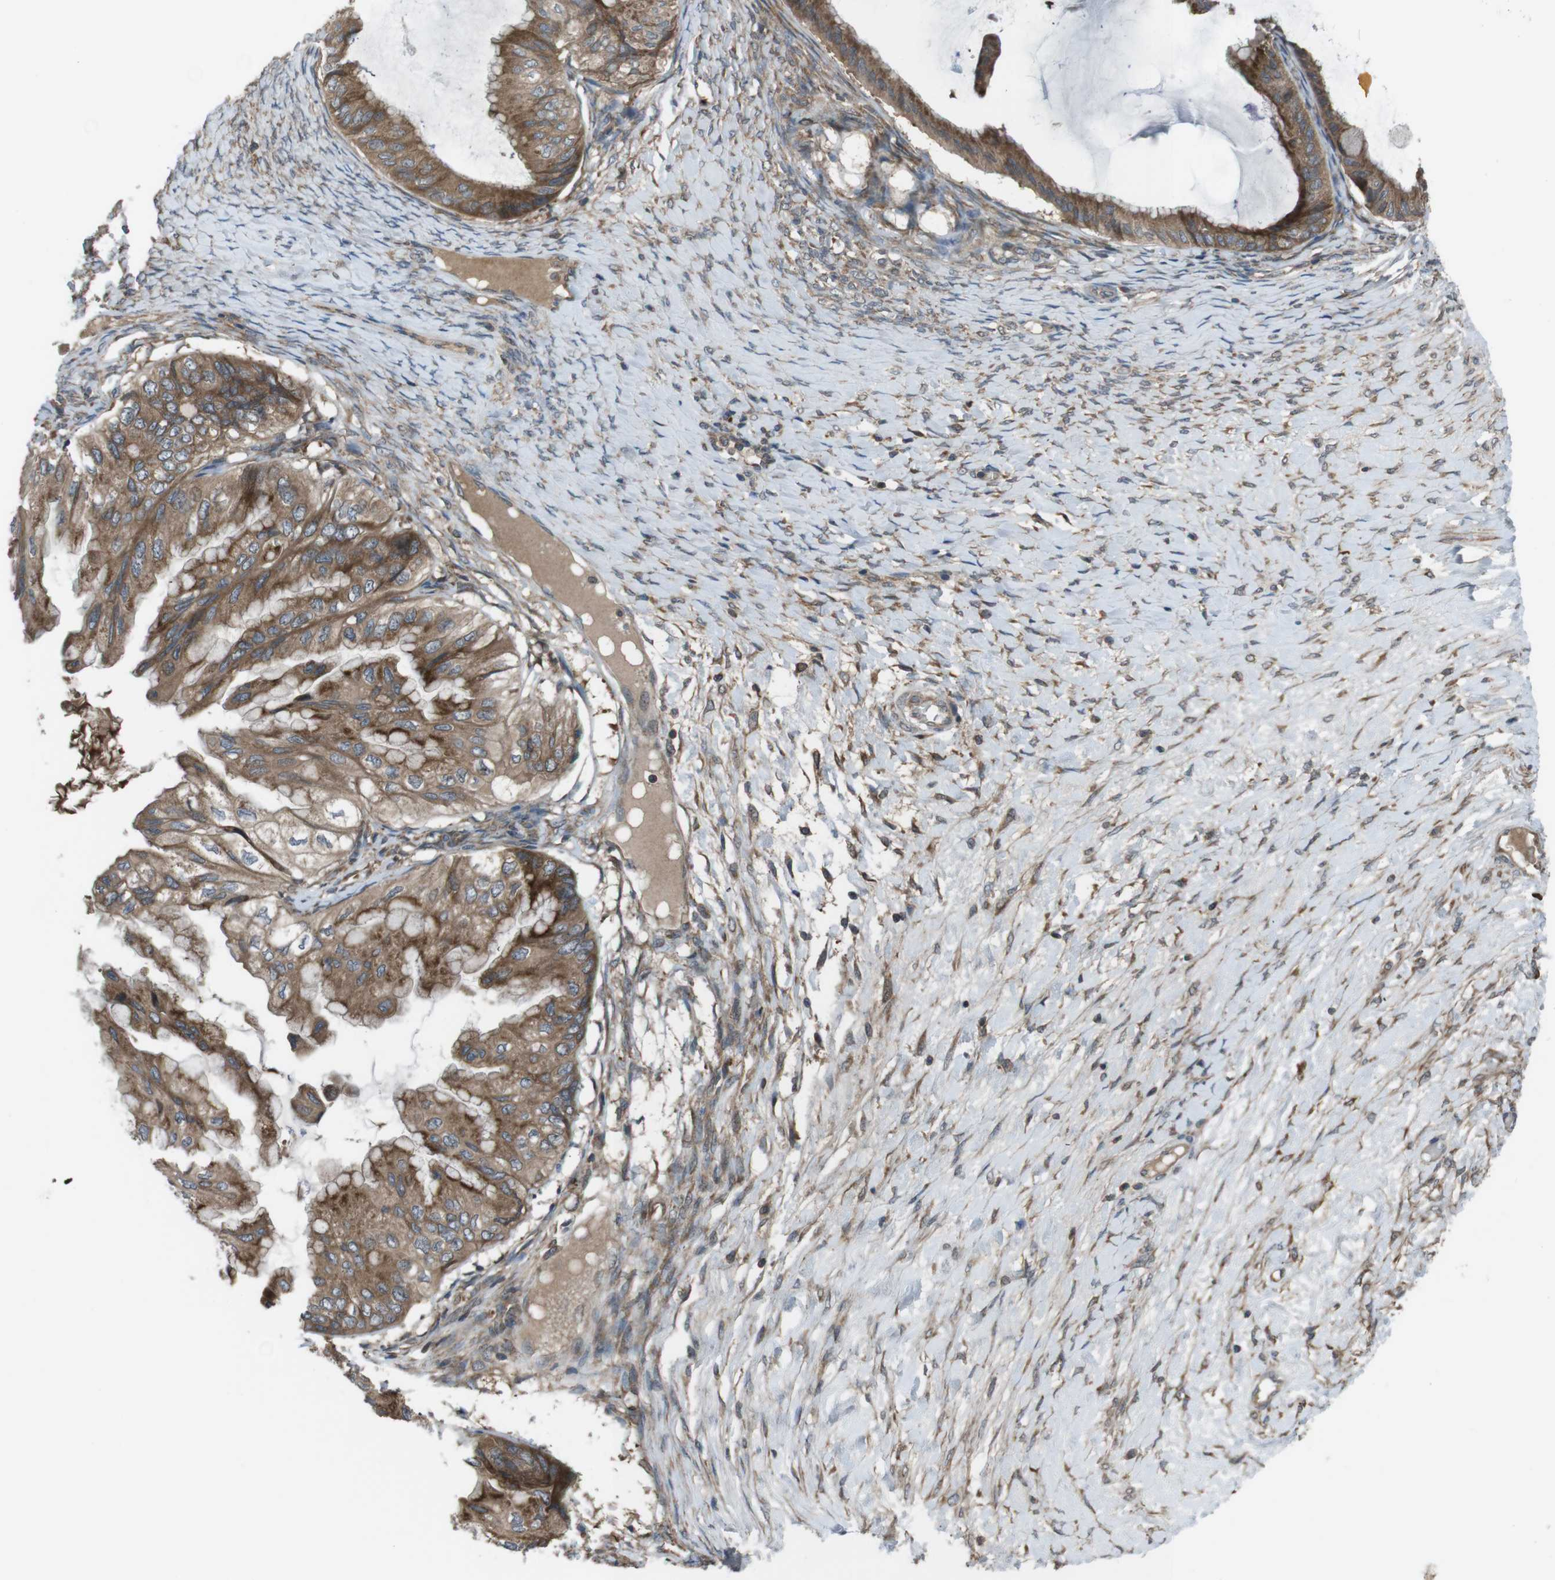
{"staining": {"intensity": "moderate", "quantity": ">75%", "location": "cytoplasmic/membranous"}, "tissue": "ovarian cancer", "cell_type": "Tumor cells", "image_type": "cancer", "snomed": [{"axis": "morphology", "description": "Cystadenocarcinoma, mucinous, NOS"}, {"axis": "topography", "description": "Ovary"}], "caption": "A brown stain labels moderate cytoplasmic/membranous staining of a protein in ovarian mucinous cystadenocarcinoma tumor cells.", "gene": "SSR3", "patient": {"sex": "female", "age": 61}}